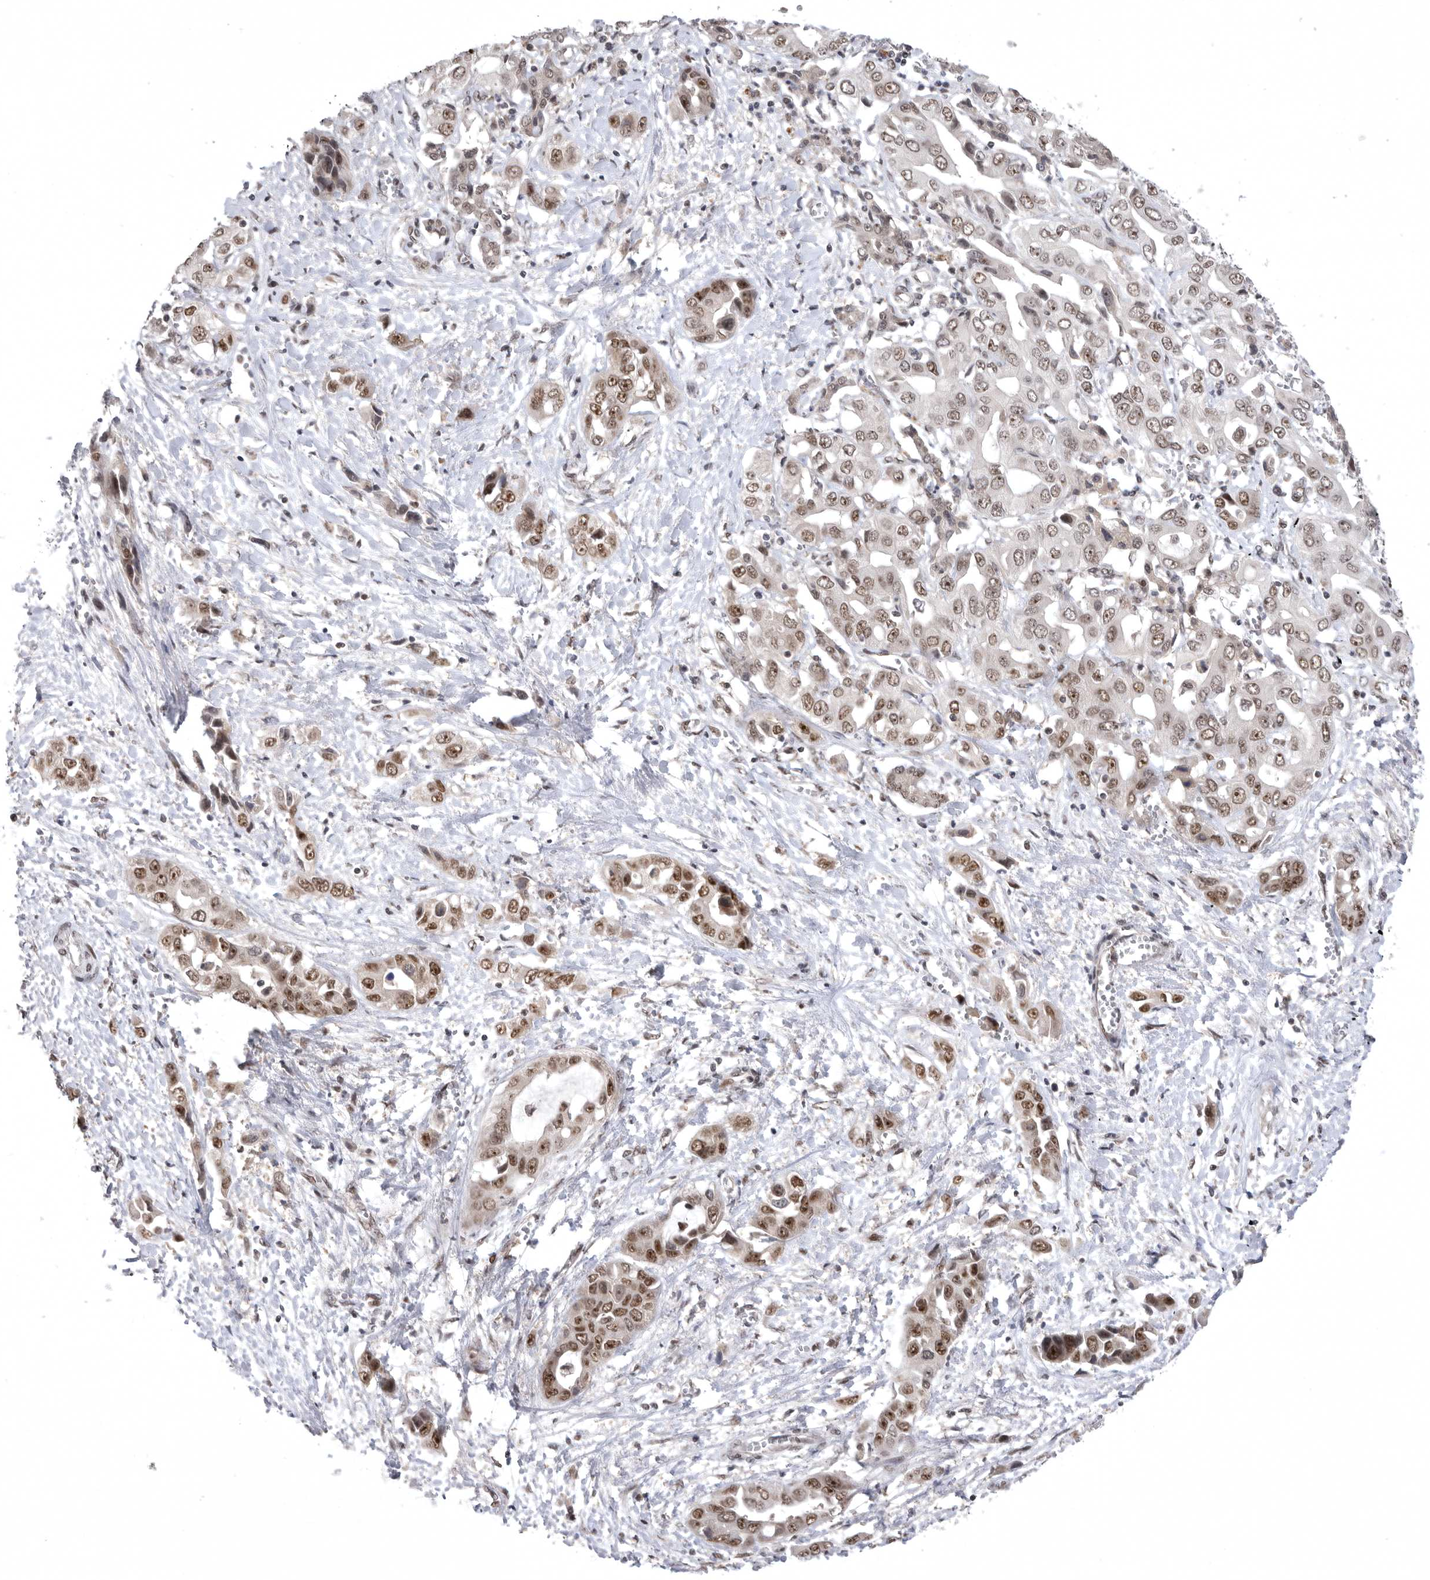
{"staining": {"intensity": "moderate", "quantity": ">75%", "location": "nuclear"}, "tissue": "liver cancer", "cell_type": "Tumor cells", "image_type": "cancer", "snomed": [{"axis": "morphology", "description": "Cholangiocarcinoma"}, {"axis": "topography", "description": "Liver"}], "caption": "Liver cancer stained for a protein (brown) reveals moderate nuclear positive staining in about >75% of tumor cells.", "gene": "ZNF830", "patient": {"sex": "female", "age": 52}}